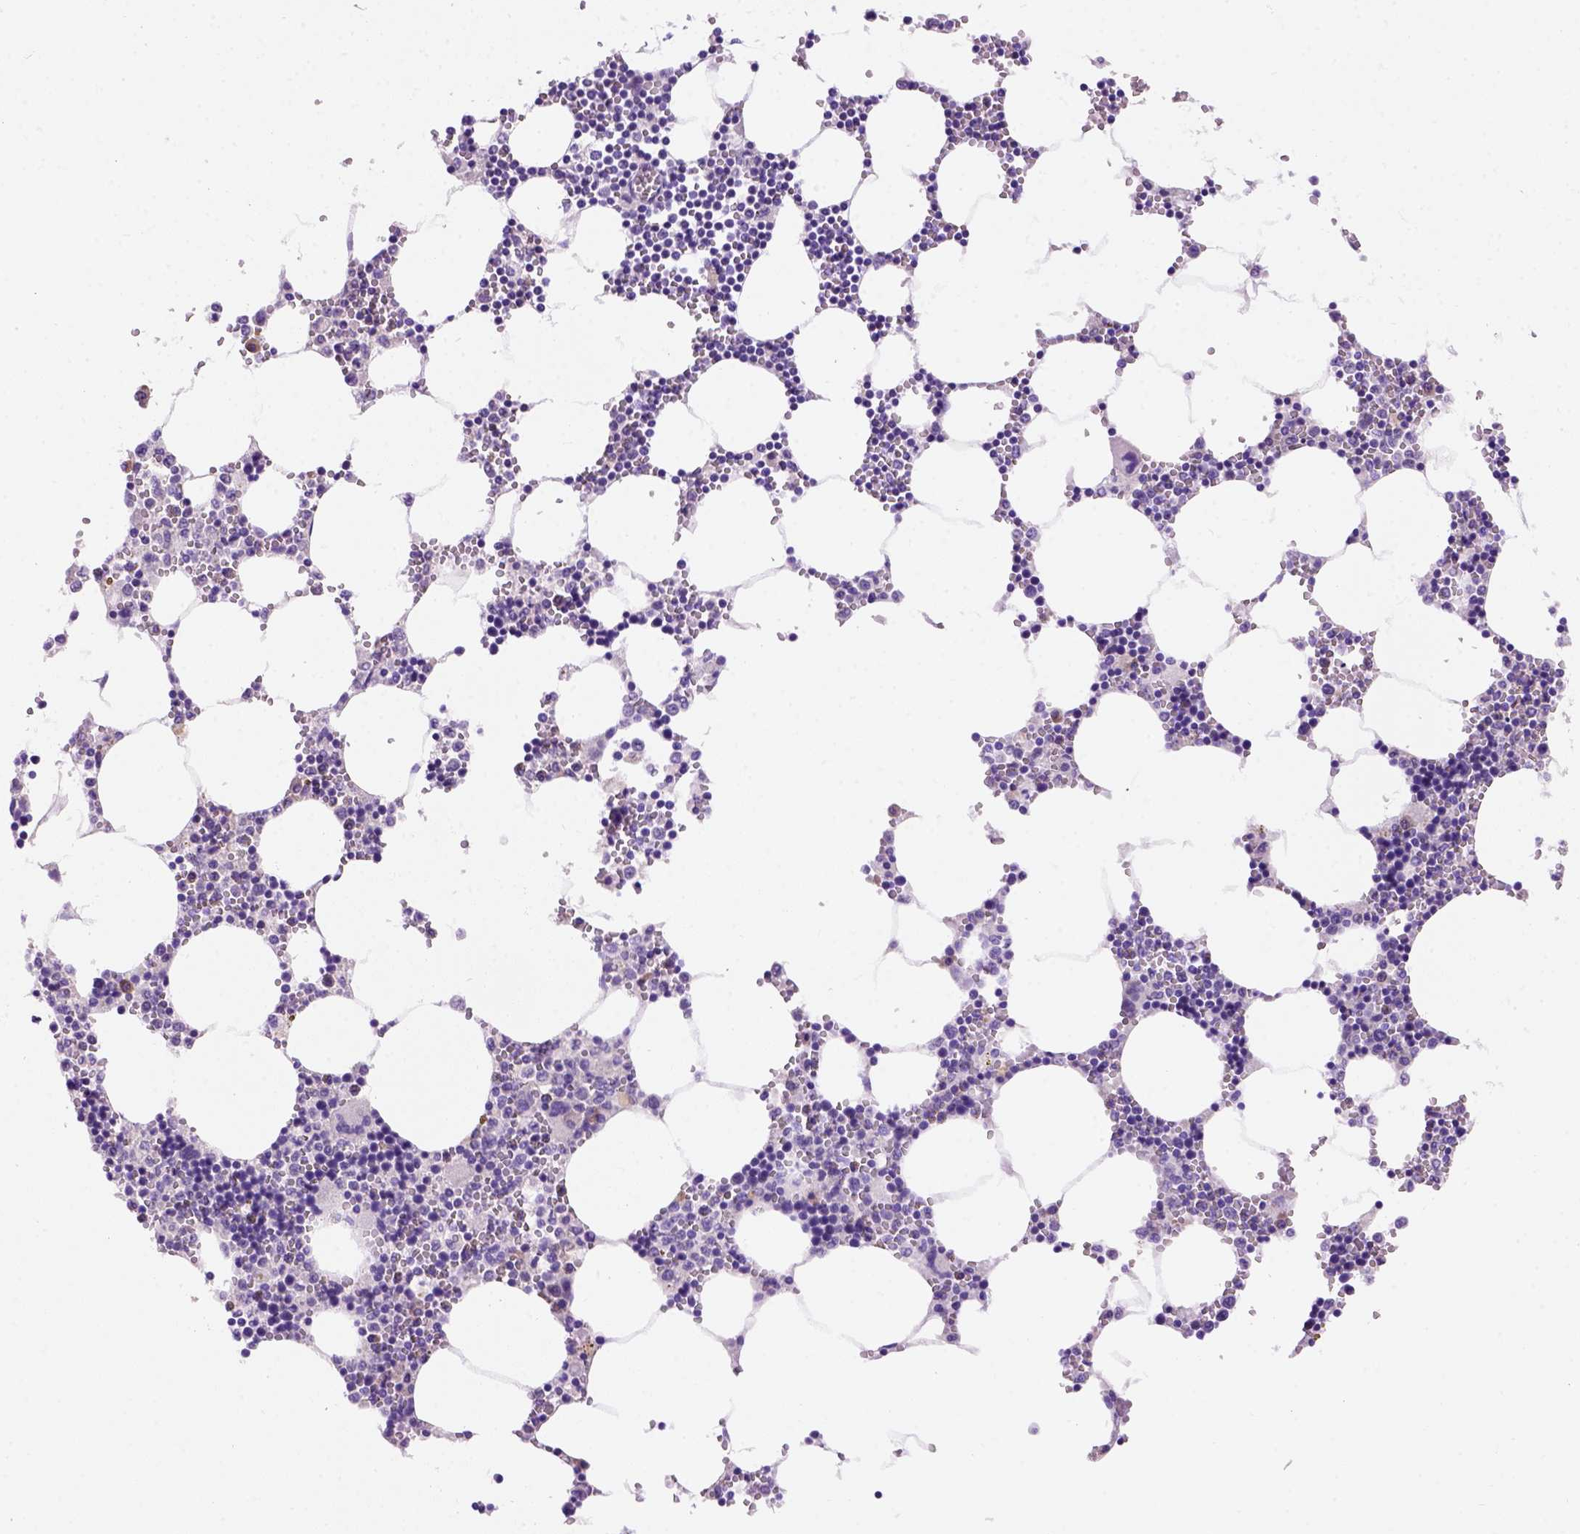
{"staining": {"intensity": "moderate", "quantity": "<25%", "location": "cytoplasmic/membranous"}, "tissue": "bone marrow", "cell_type": "Hematopoietic cells", "image_type": "normal", "snomed": [{"axis": "morphology", "description": "Normal tissue, NOS"}, {"axis": "topography", "description": "Bone marrow"}], "caption": "High-magnification brightfield microscopy of benign bone marrow stained with DAB (3,3'-diaminobenzidine) (brown) and counterstained with hematoxylin (blue). hematopoietic cells exhibit moderate cytoplasmic/membranous staining is seen in approximately<25% of cells.", "gene": "FAM81B", "patient": {"sex": "male", "age": 54}}